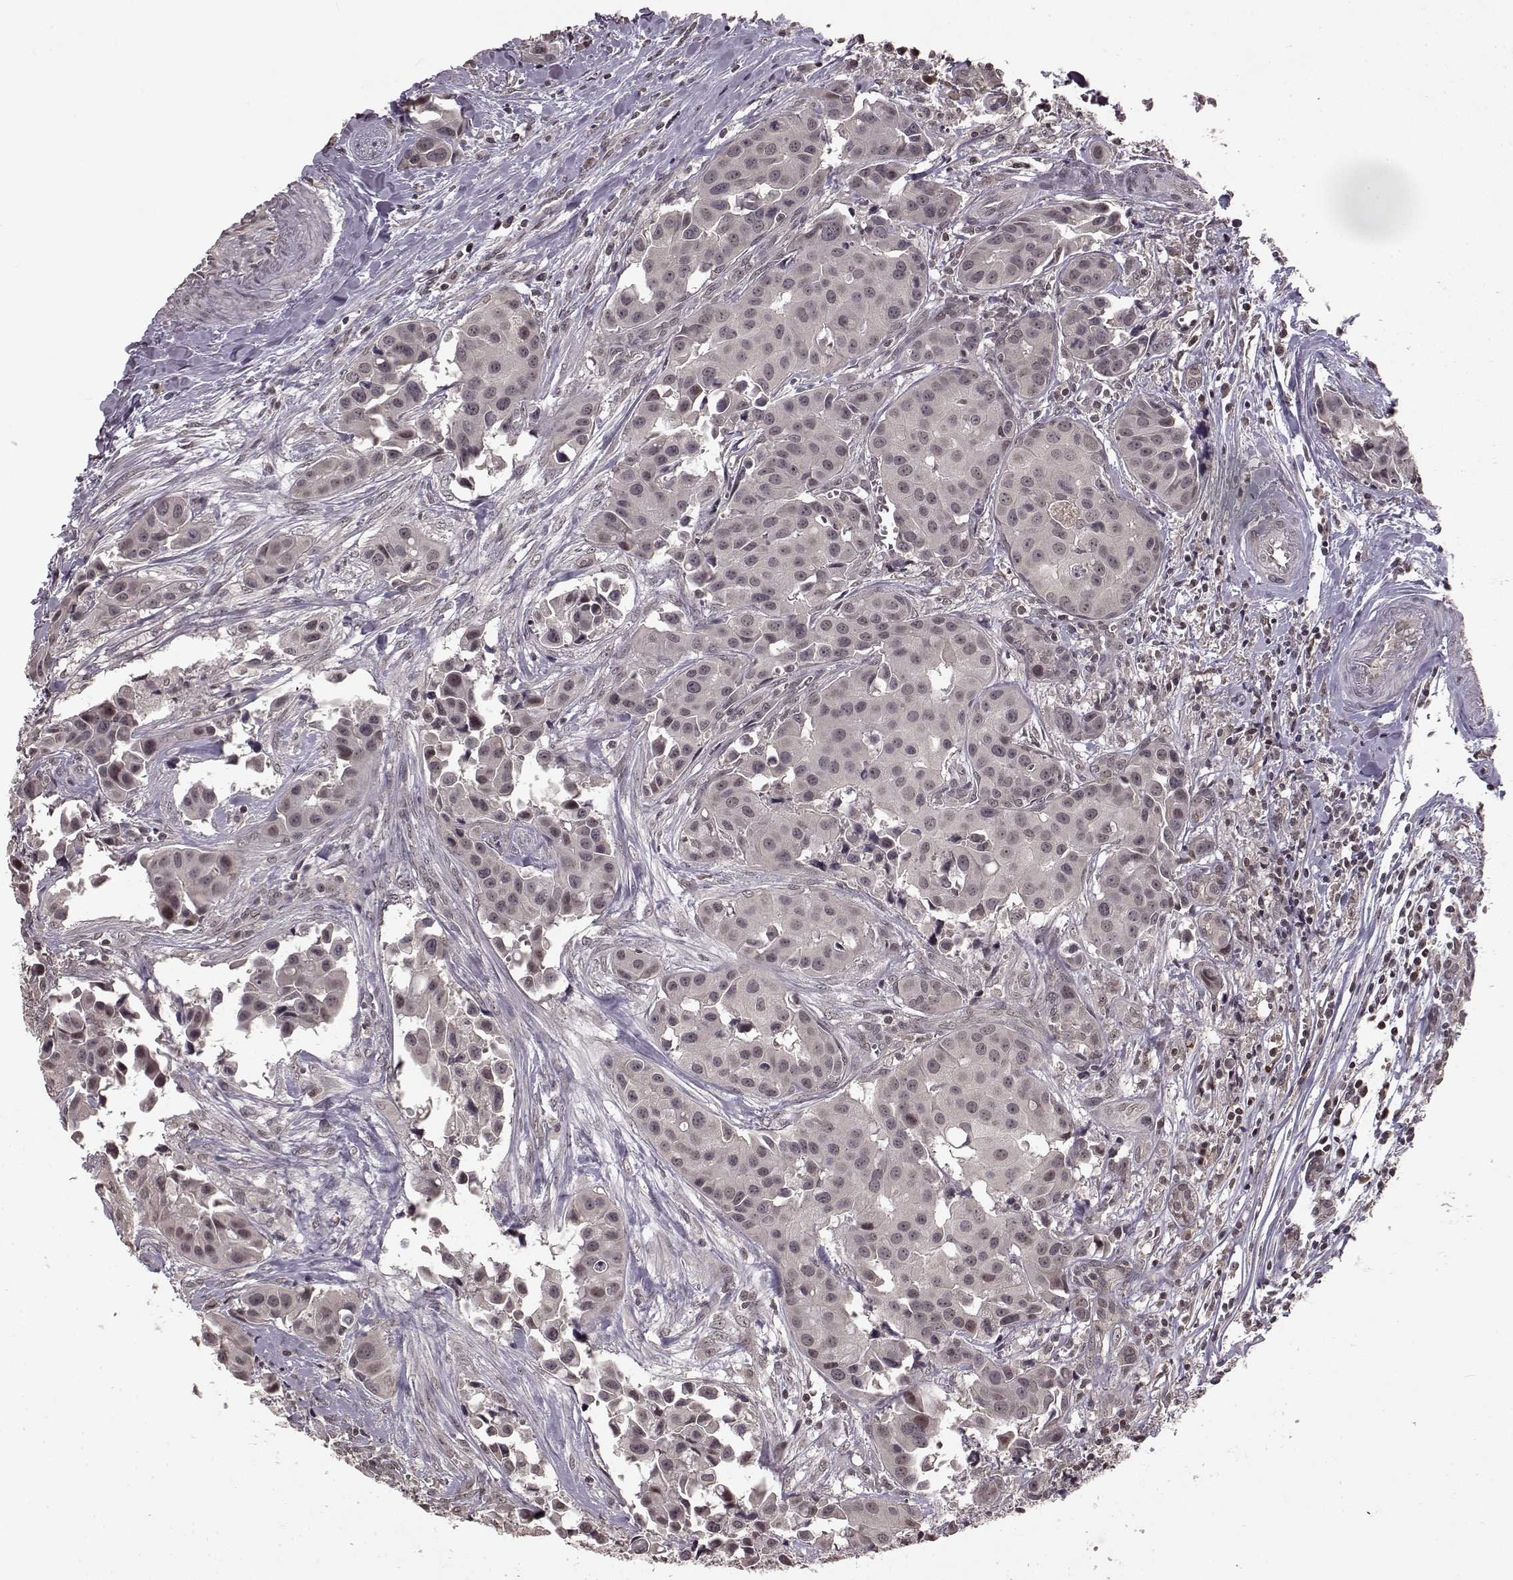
{"staining": {"intensity": "negative", "quantity": "none", "location": "none"}, "tissue": "head and neck cancer", "cell_type": "Tumor cells", "image_type": "cancer", "snomed": [{"axis": "morphology", "description": "Adenocarcinoma, NOS"}, {"axis": "topography", "description": "Head-Neck"}], "caption": "High power microscopy photomicrograph of an immunohistochemistry image of head and neck cancer (adenocarcinoma), revealing no significant staining in tumor cells. (Brightfield microscopy of DAB (3,3'-diaminobenzidine) immunohistochemistry at high magnification).", "gene": "NTRK2", "patient": {"sex": "male", "age": 76}}